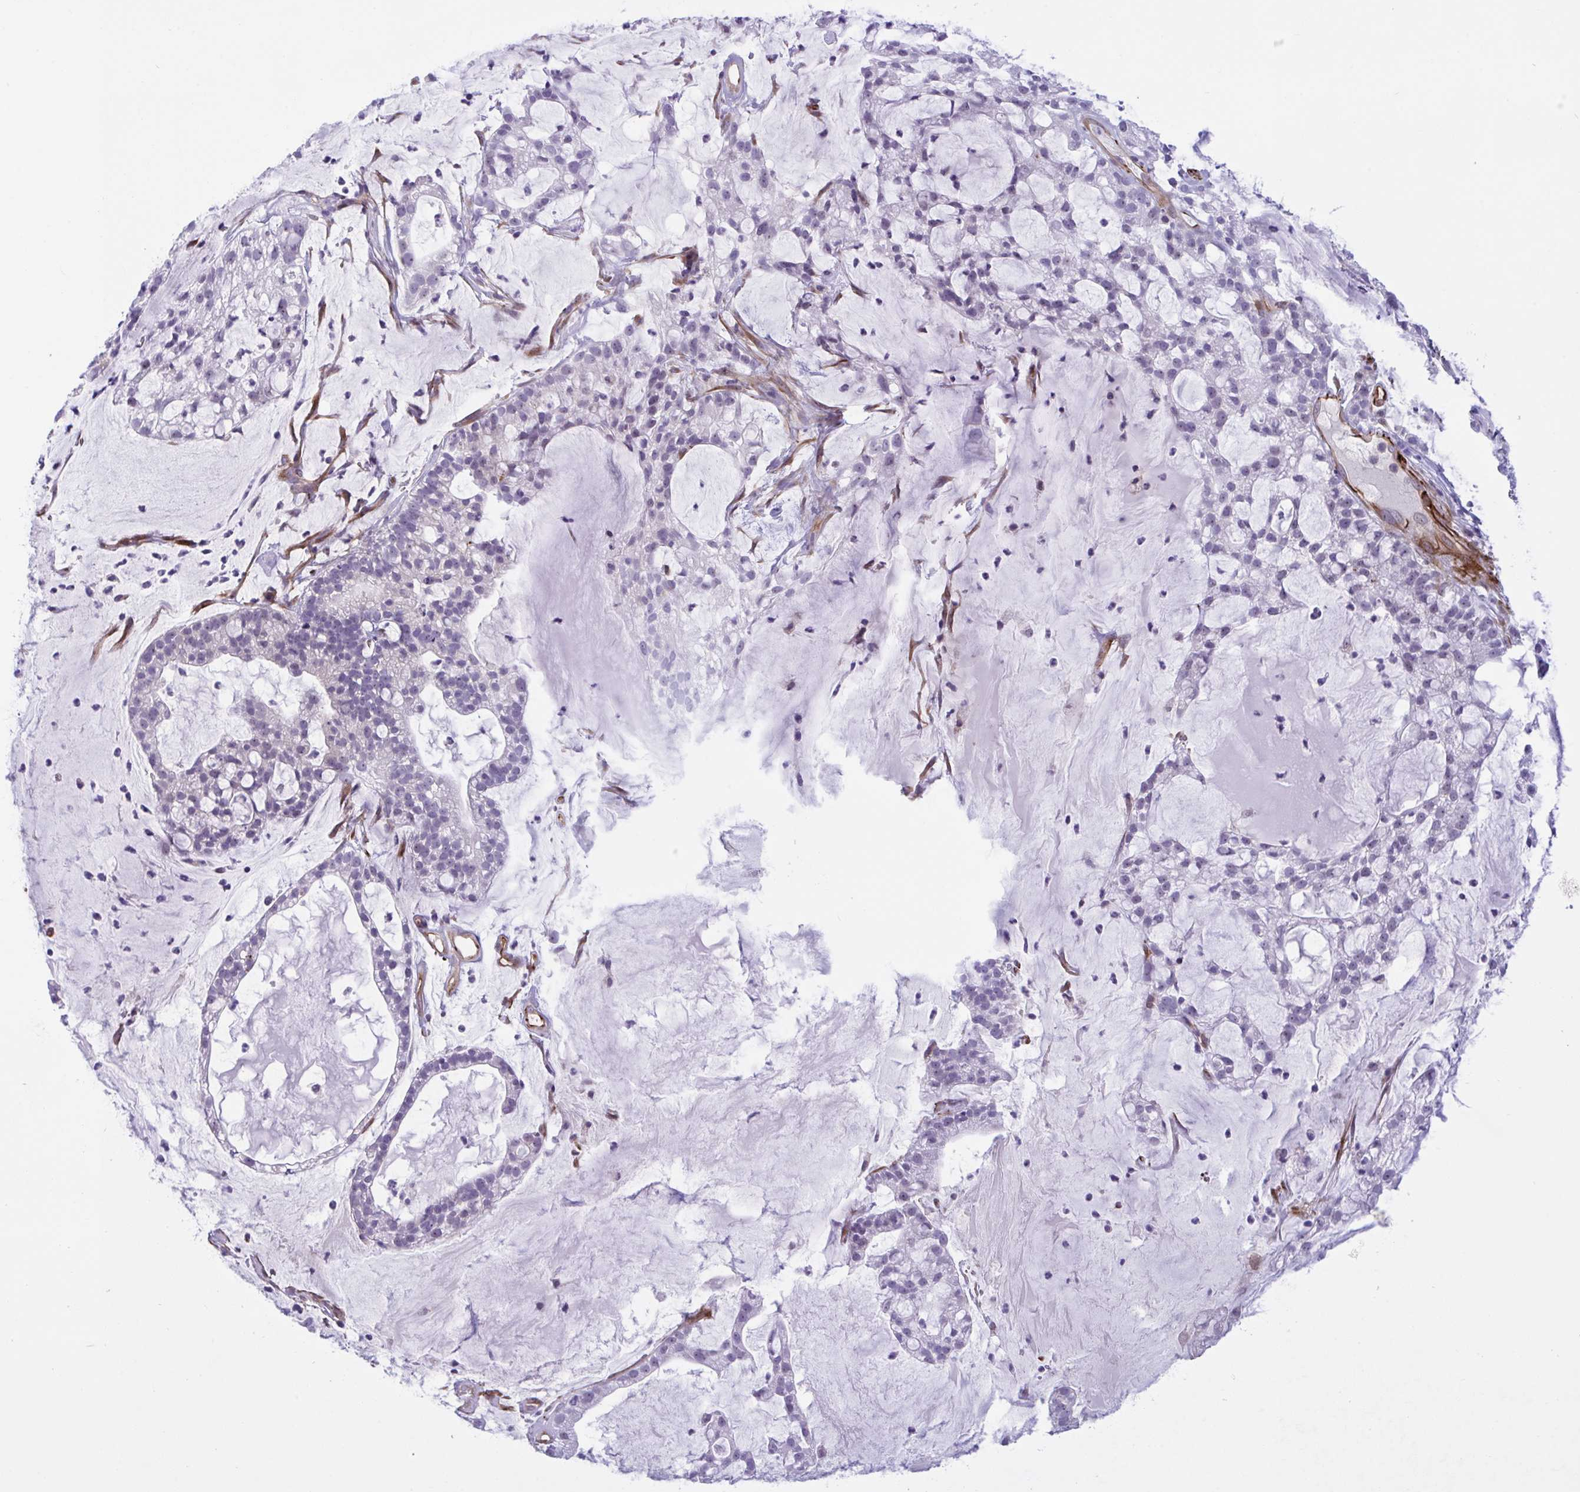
{"staining": {"intensity": "negative", "quantity": "none", "location": "none"}, "tissue": "cervical cancer", "cell_type": "Tumor cells", "image_type": "cancer", "snomed": [{"axis": "morphology", "description": "Adenocarcinoma, NOS"}, {"axis": "topography", "description": "Cervix"}], "caption": "High power microscopy micrograph of an immunohistochemistry image of adenocarcinoma (cervical), revealing no significant expression in tumor cells.", "gene": "PRRT4", "patient": {"sex": "female", "age": 41}}